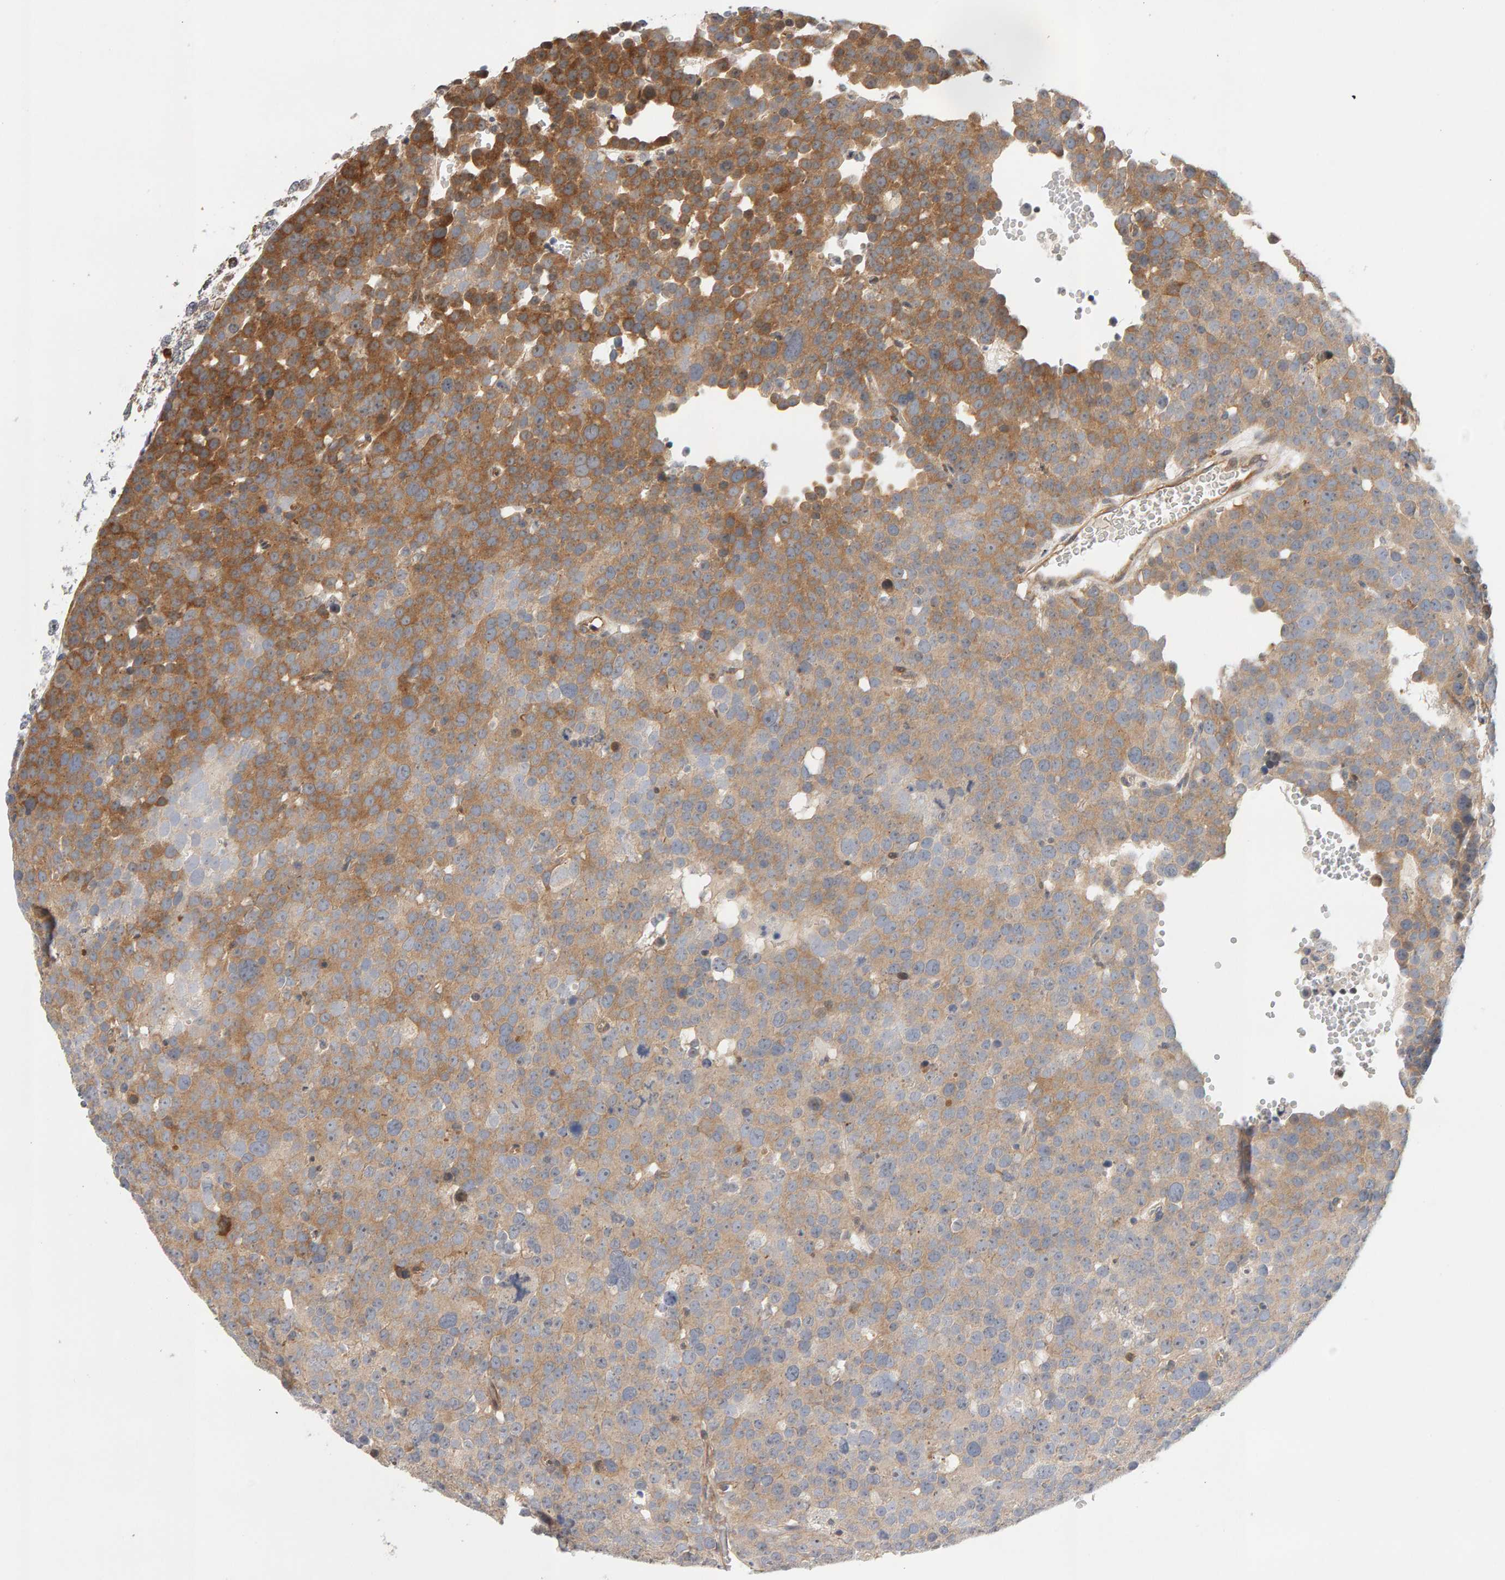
{"staining": {"intensity": "moderate", "quantity": "25%-75%", "location": "cytoplasmic/membranous"}, "tissue": "testis cancer", "cell_type": "Tumor cells", "image_type": "cancer", "snomed": [{"axis": "morphology", "description": "Seminoma, NOS"}, {"axis": "topography", "description": "Testis"}], "caption": "Protein positivity by IHC exhibits moderate cytoplasmic/membranous expression in about 25%-75% of tumor cells in testis cancer. The staining is performed using DAB (3,3'-diaminobenzidine) brown chromogen to label protein expression. The nuclei are counter-stained blue using hematoxylin.", "gene": "LZTS1", "patient": {"sex": "male", "age": 71}}